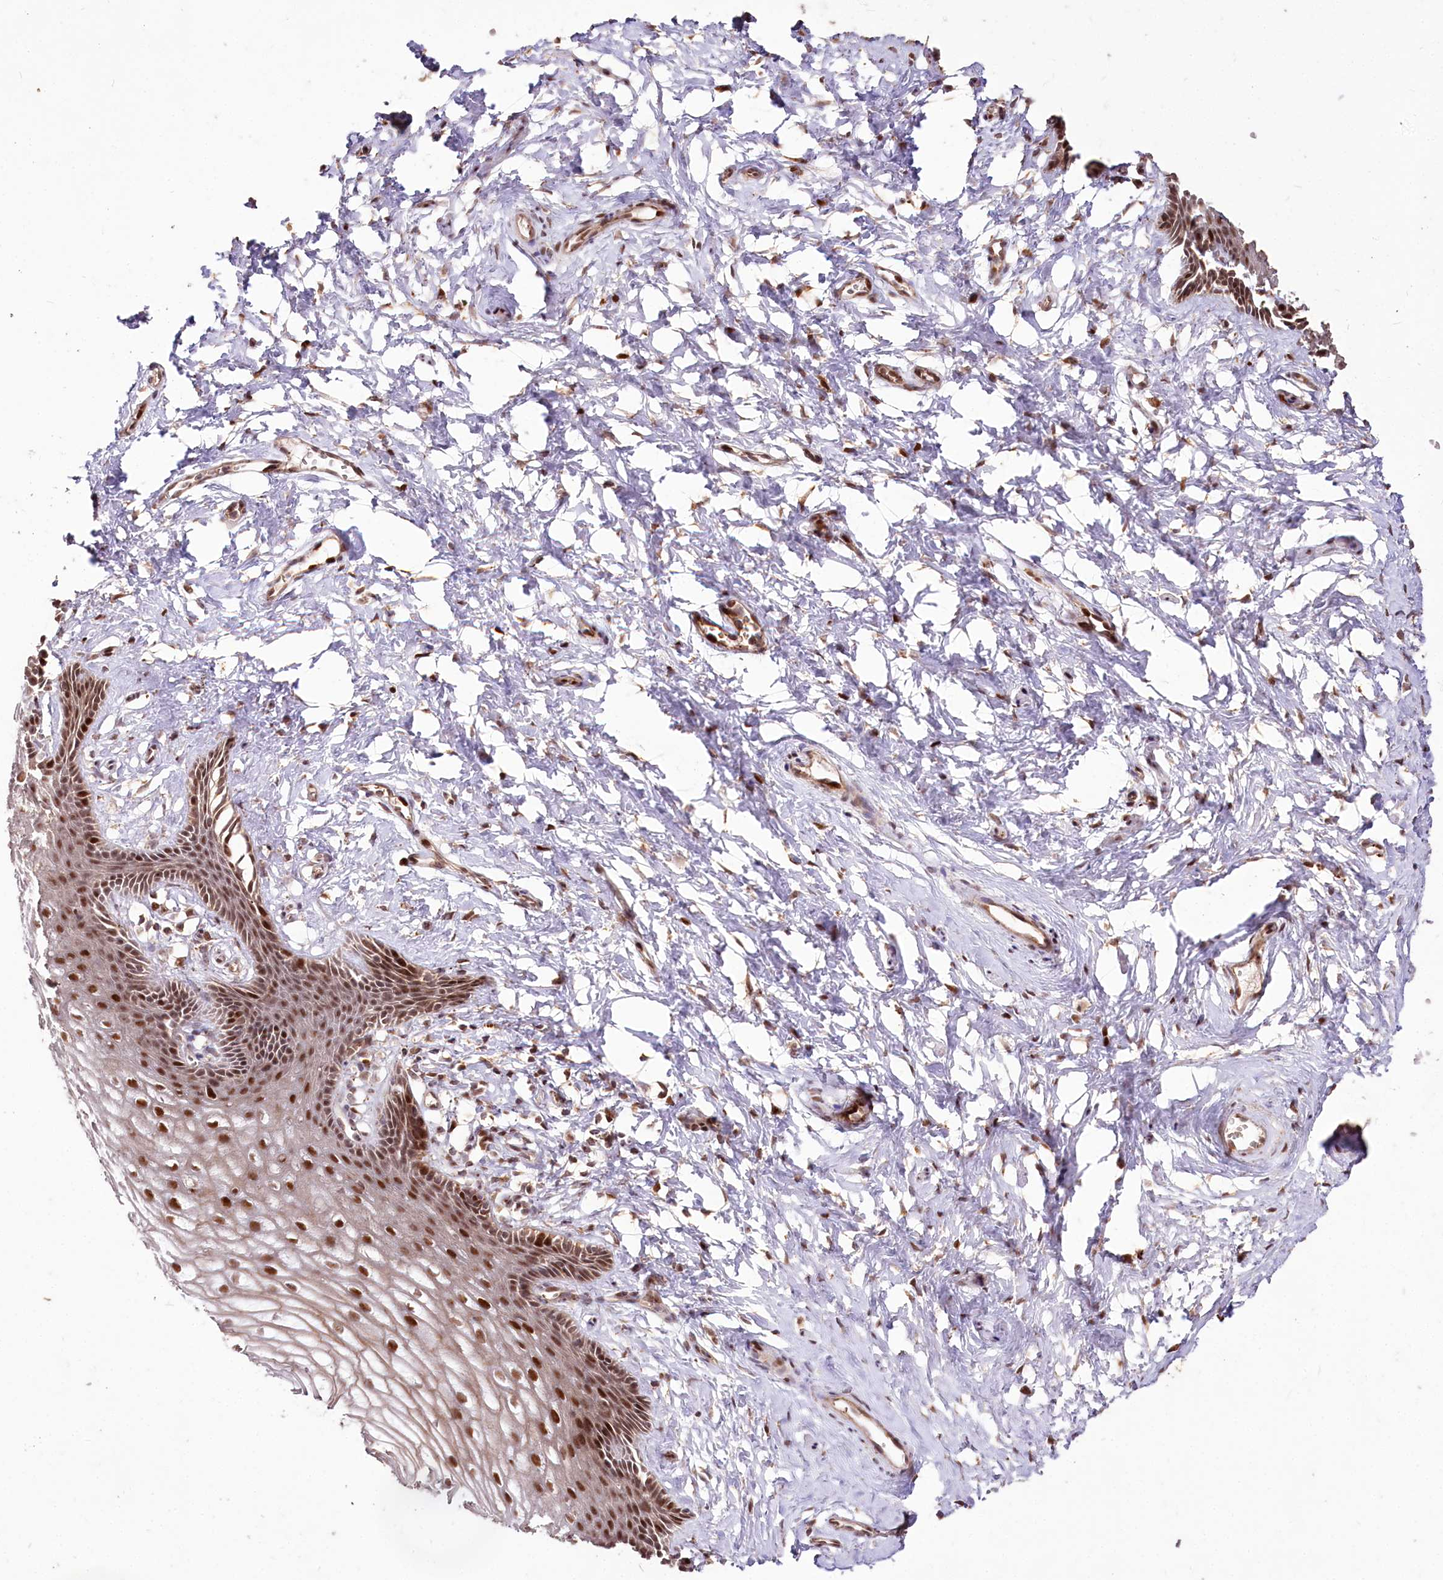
{"staining": {"intensity": "moderate", "quantity": ">75%", "location": "cytoplasmic/membranous,nuclear"}, "tissue": "vagina", "cell_type": "Squamous epithelial cells", "image_type": "normal", "snomed": [{"axis": "morphology", "description": "Normal tissue, NOS"}, {"axis": "topography", "description": "Vagina"}, {"axis": "topography", "description": "Cervix"}], "caption": "A photomicrograph showing moderate cytoplasmic/membranous,nuclear staining in approximately >75% of squamous epithelial cells in normal vagina, as visualized by brown immunohistochemical staining.", "gene": "CARD19", "patient": {"sex": "female", "age": 40}}